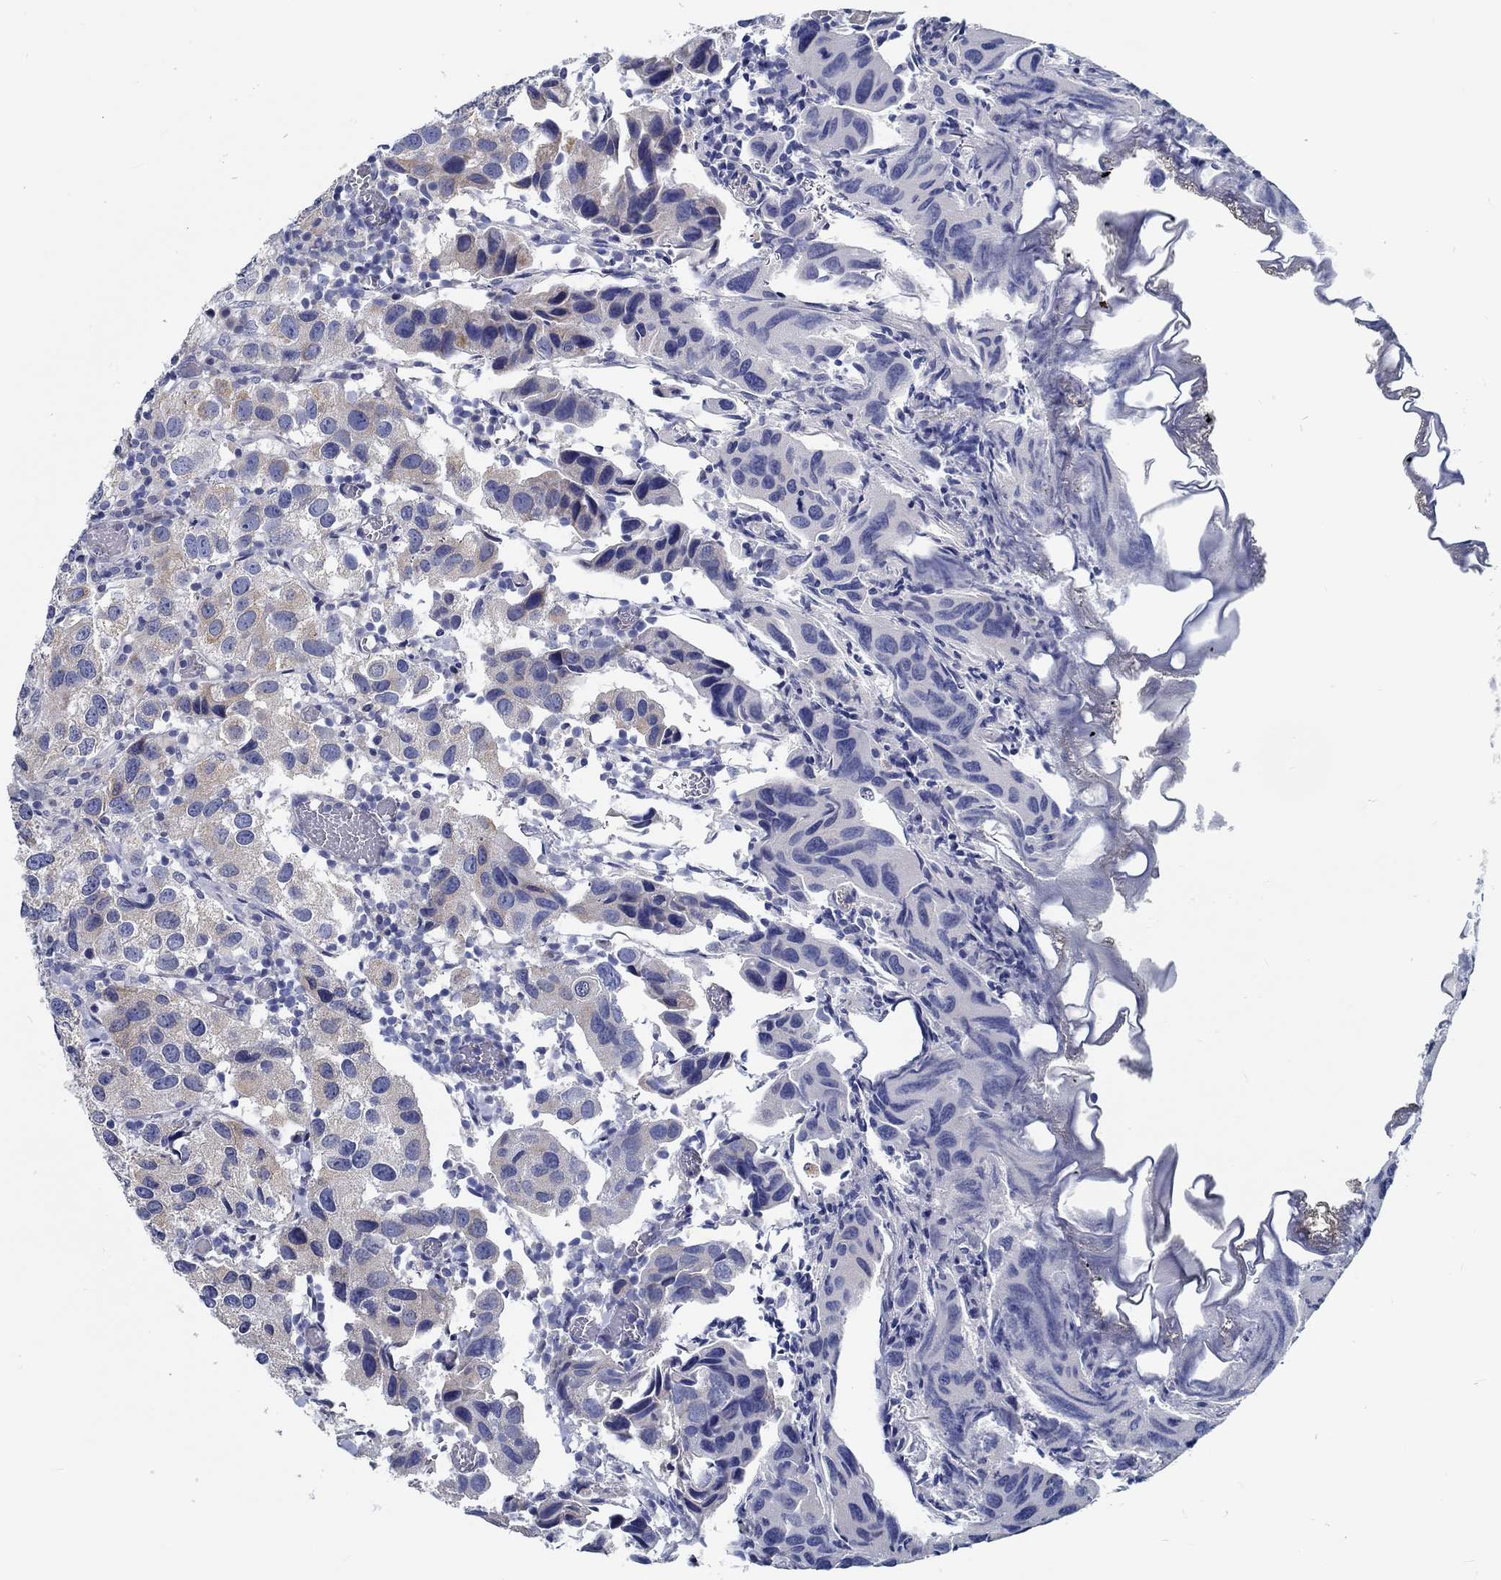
{"staining": {"intensity": "weak", "quantity": "25%-75%", "location": "cytoplasmic/membranous"}, "tissue": "urothelial cancer", "cell_type": "Tumor cells", "image_type": "cancer", "snomed": [{"axis": "morphology", "description": "Urothelial carcinoma, High grade"}, {"axis": "topography", "description": "Urinary bladder"}], "caption": "About 25%-75% of tumor cells in urothelial carcinoma (high-grade) display weak cytoplasmic/membranous protein staining as visualized by brown immunohistochemical staining.", "gene": "MYBPC1", "patient": {"sex": "male", "age": 79}}